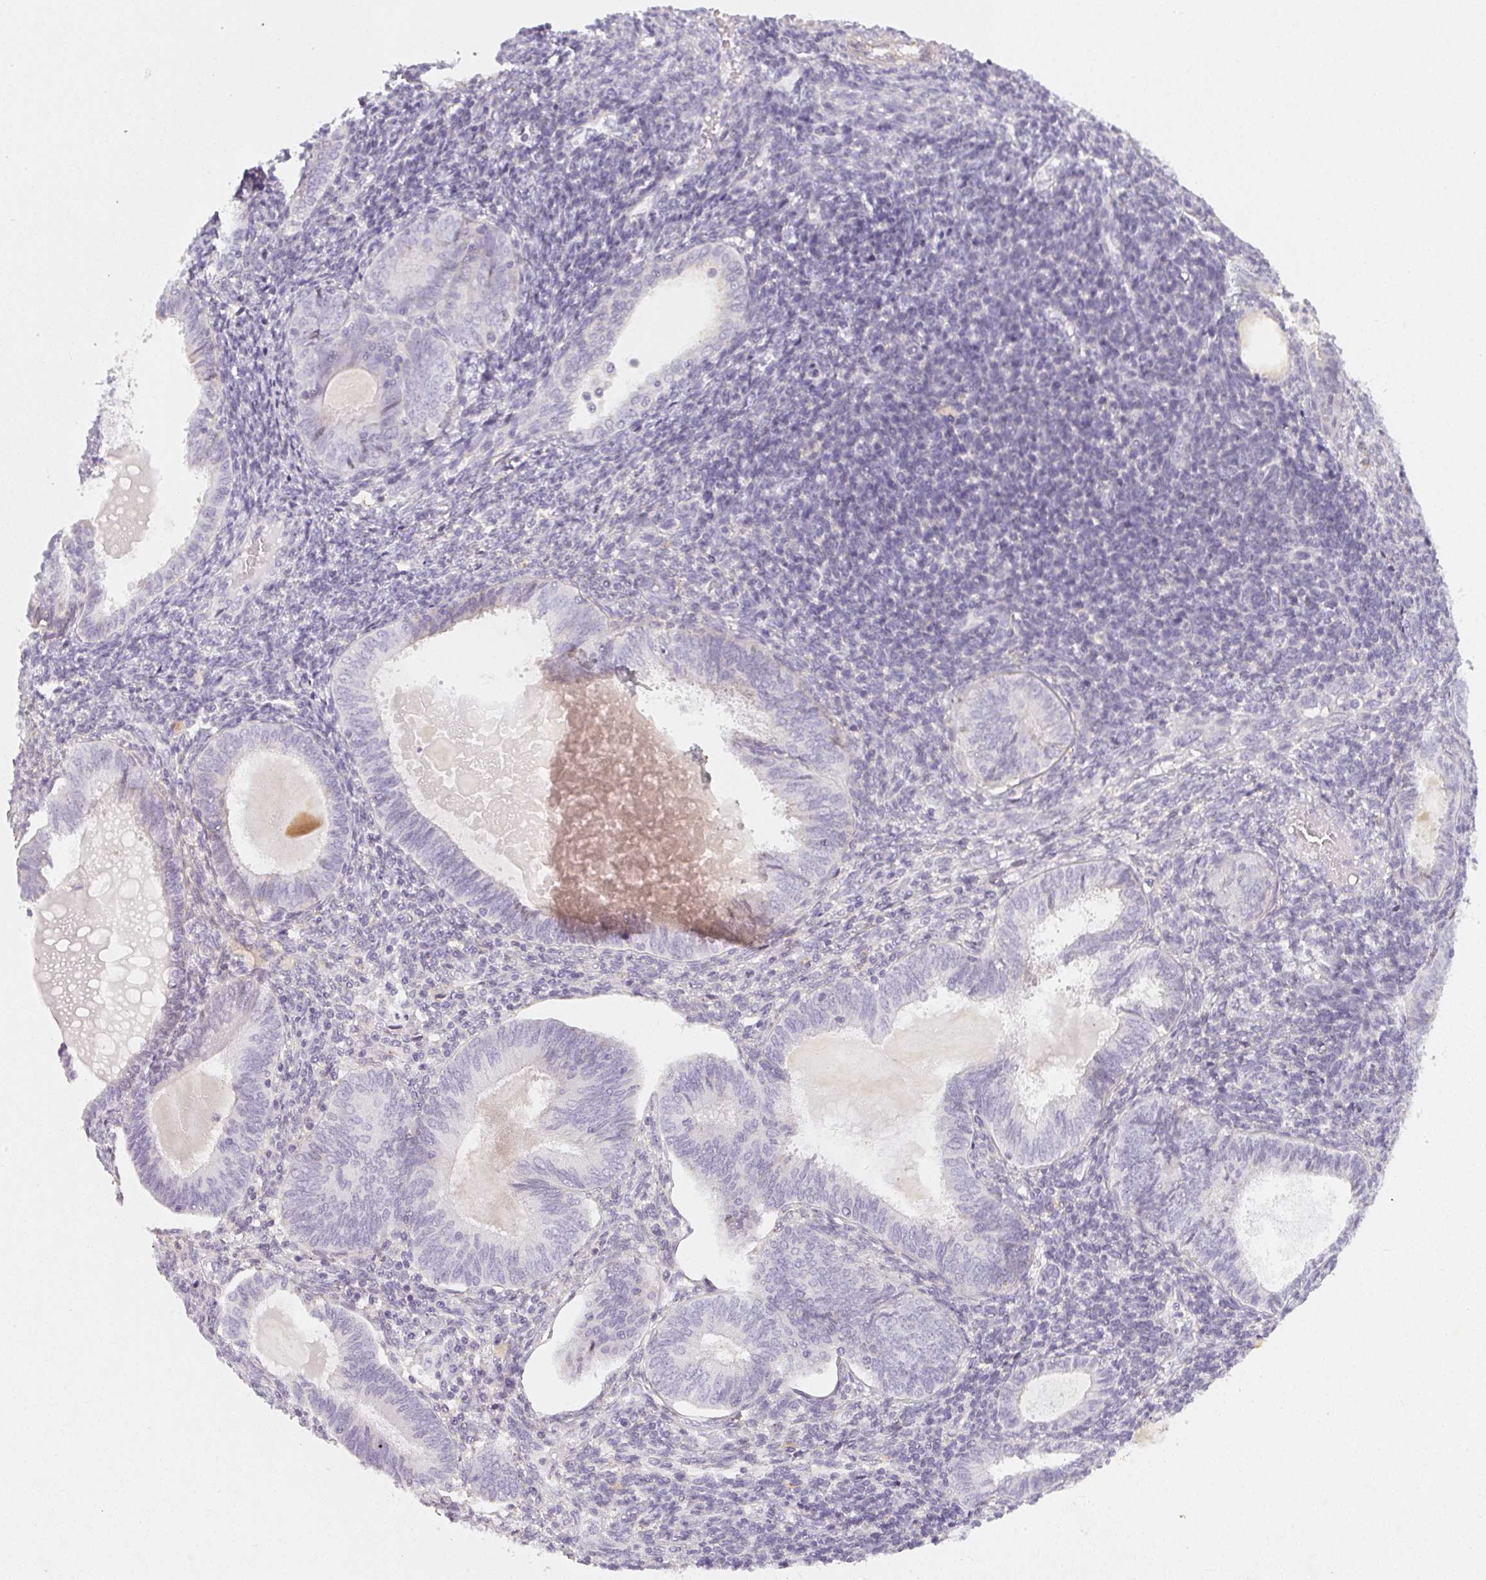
{"staining": {"intensity": "negative", "quantity": "none", "location": "none"}, "tissue": "endometrial cancer", "cell_type": "Tumor cells", "image_type": "cancer", "snomed": [{"axis": "morphology", "description": "Adenocarcinoma, NOS"}, {"axis": "topography", "description": "Uterus"}], "caption": "Endometrial adenocarcinoma was stained to show a protein in brown. There is no significant staining in tumor cells. Brightfield microscopy of IHC stained with DAB (3,3'-diaminobenzidine) (brown) and hematoxylin (blue), captured at high magnification.", "gene": "LRRC23", "patient": {"sex": "female", "age": 62}}